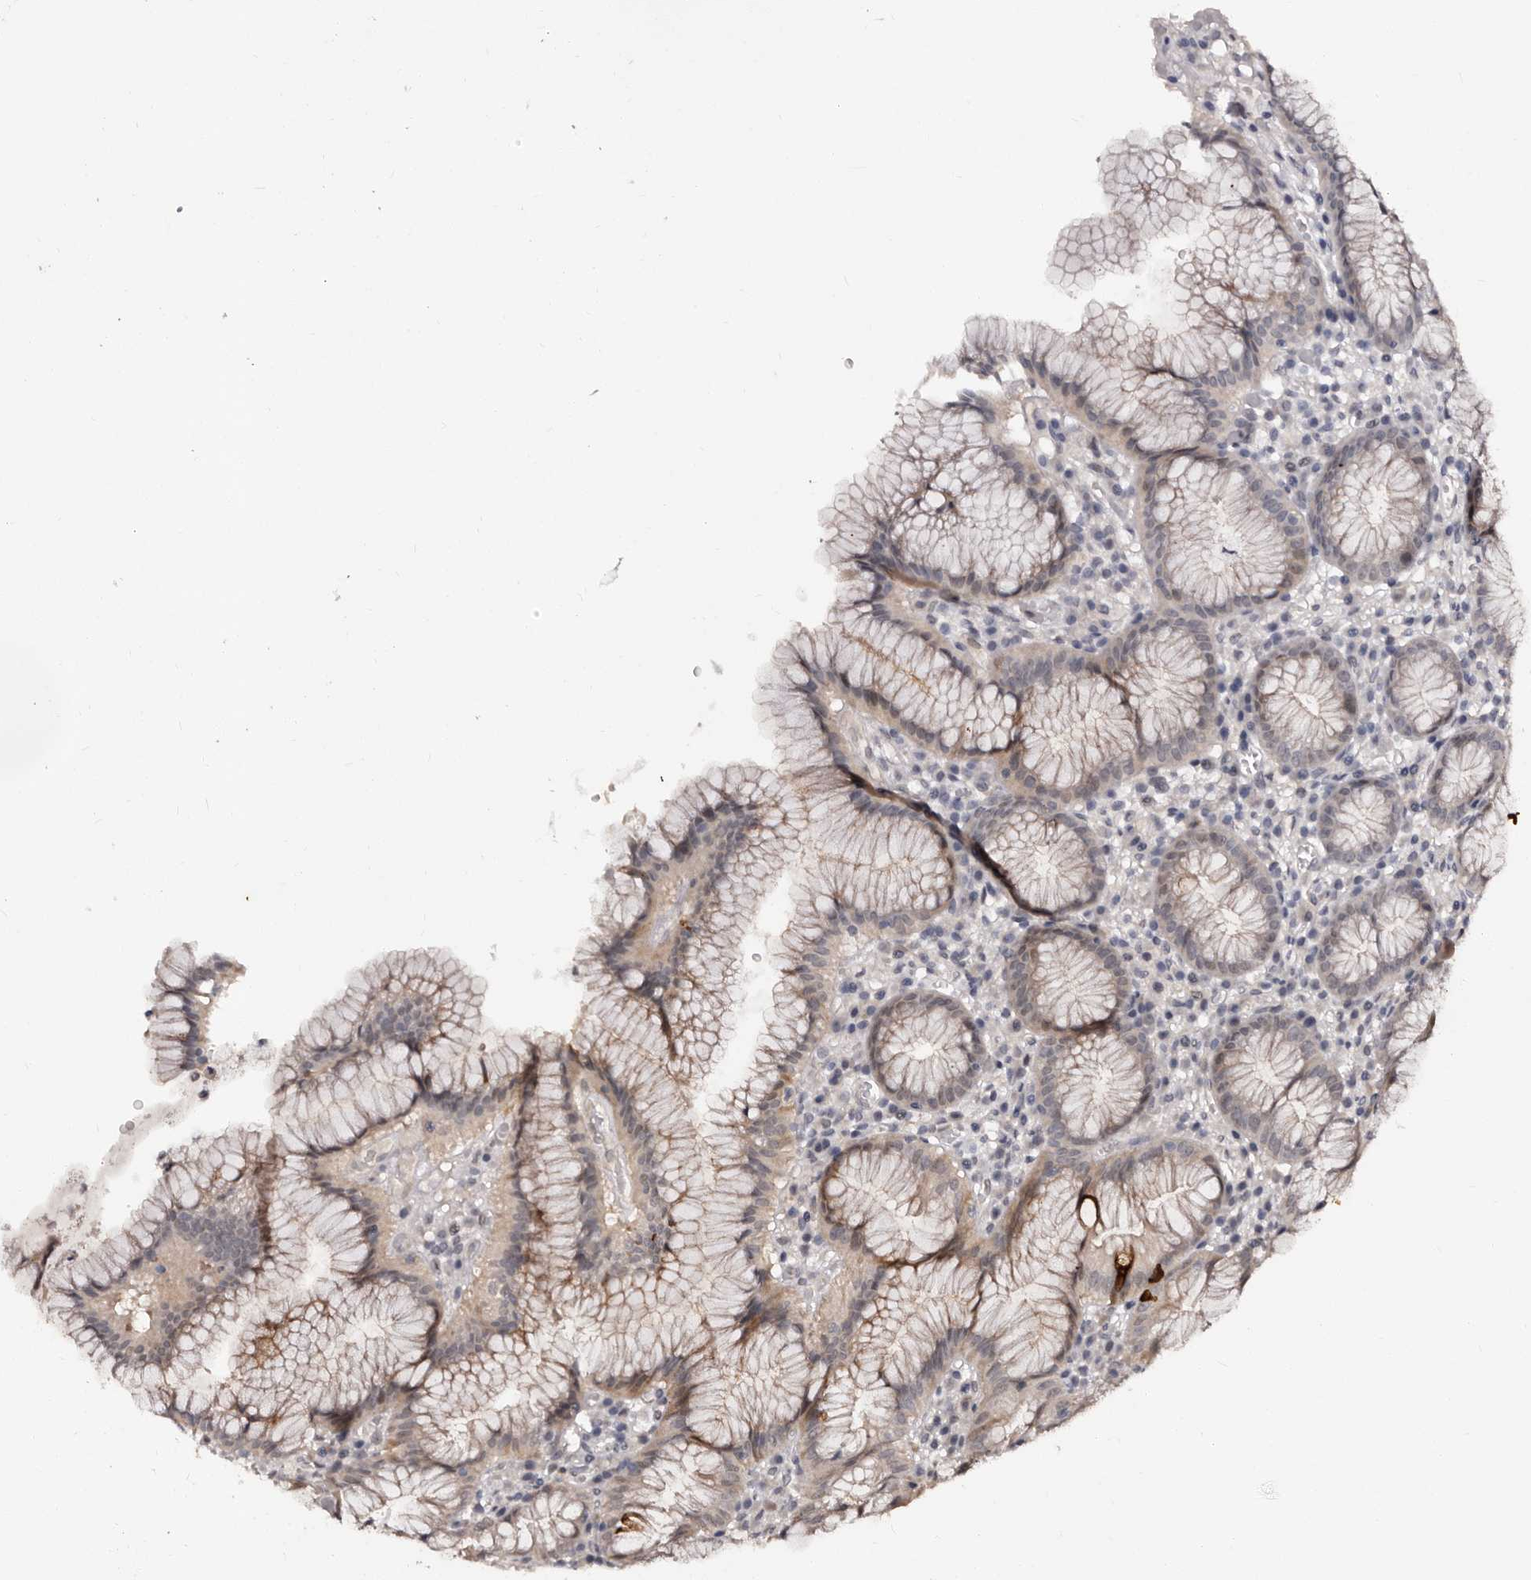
{"staining": {"intensity": "moderate", "quantity": "25%-75%", "location": "cytoplasmic/membranous"}, "tissue": "stomach", "cell_type": "Glandular cells", "image_type": "normal", "snomed": [{"axis": "morphology", "description": "Normal tissue, NOS"}, {"axis": "topography", "description": "Stomach"}], "caption": "Immunohistochemistry (IHC) staining of benign stomach, which exhibits medium levels of moderate cytoplasmic/membranous positivity in approximately 25%-75% of glandular cells indicating moderate cytoplasmic/membranous protein positivity. The staining was performed using DAB (brown) for protein detection and nuclei were counterstained in hematoxylin (blue).", "gene": "TBC1D22B", "patient": {"sex": "male", "age": 55}}